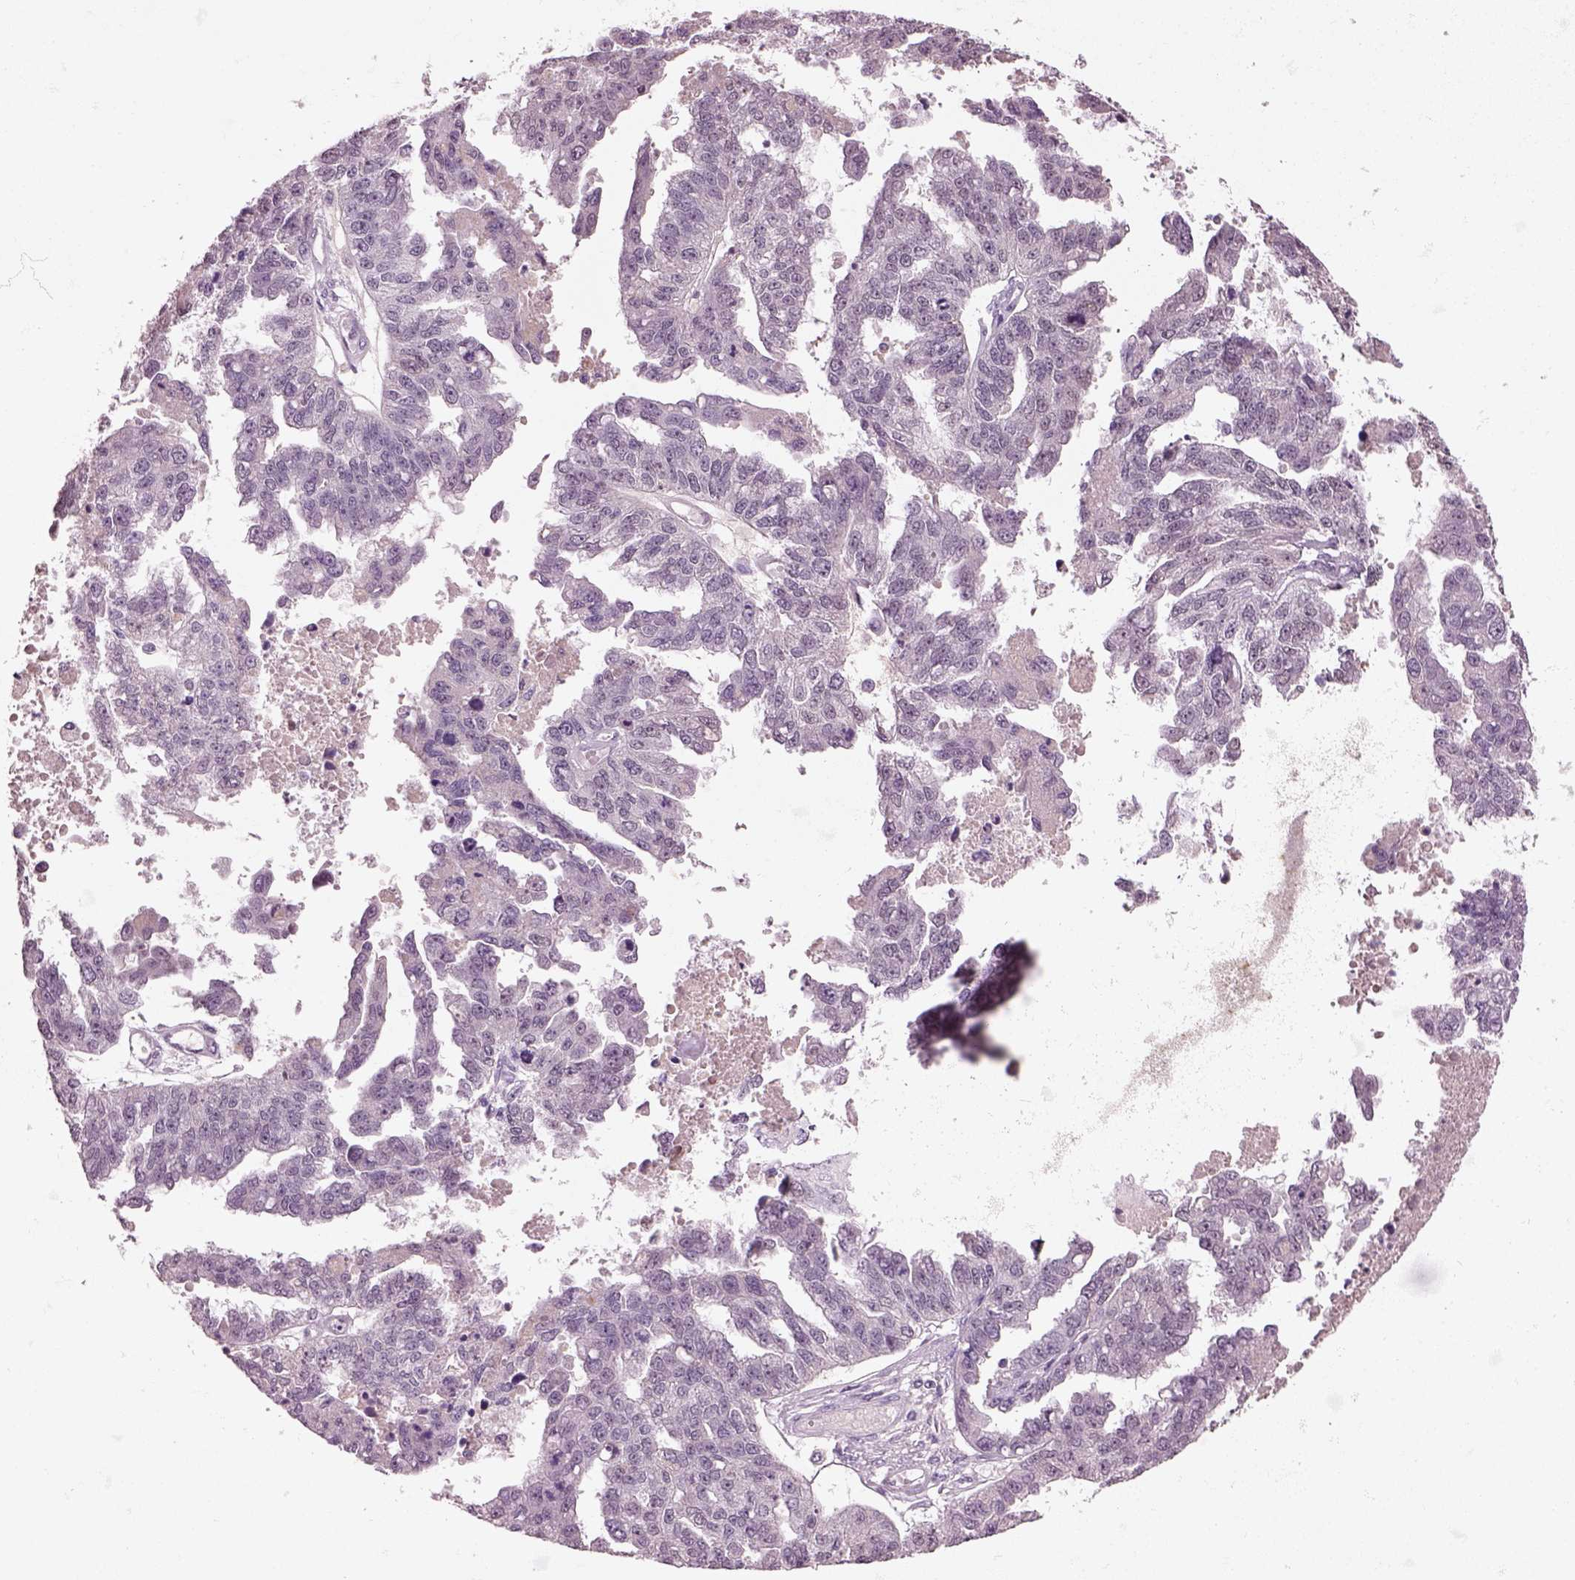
{"staining": {"intensity": "negative", "quantity": "none", "location": "none"}, "tissue": "ovarian cancer", "cell_type": "Tumor cells", "image_type": "cancer", "snomed": [{"axis": "morphology", "description": "Cystadenocarcinoma, serous, NOS"}, {"axis": "topography", "description": "Ovary"}], "caption": "An image of serous cystadenocarcinoma (ovarian) stained for a protein shows no brown staining in tumor cells.", "gene": "SEPHS1", "patient": {"sex": "female", "age": 58}}